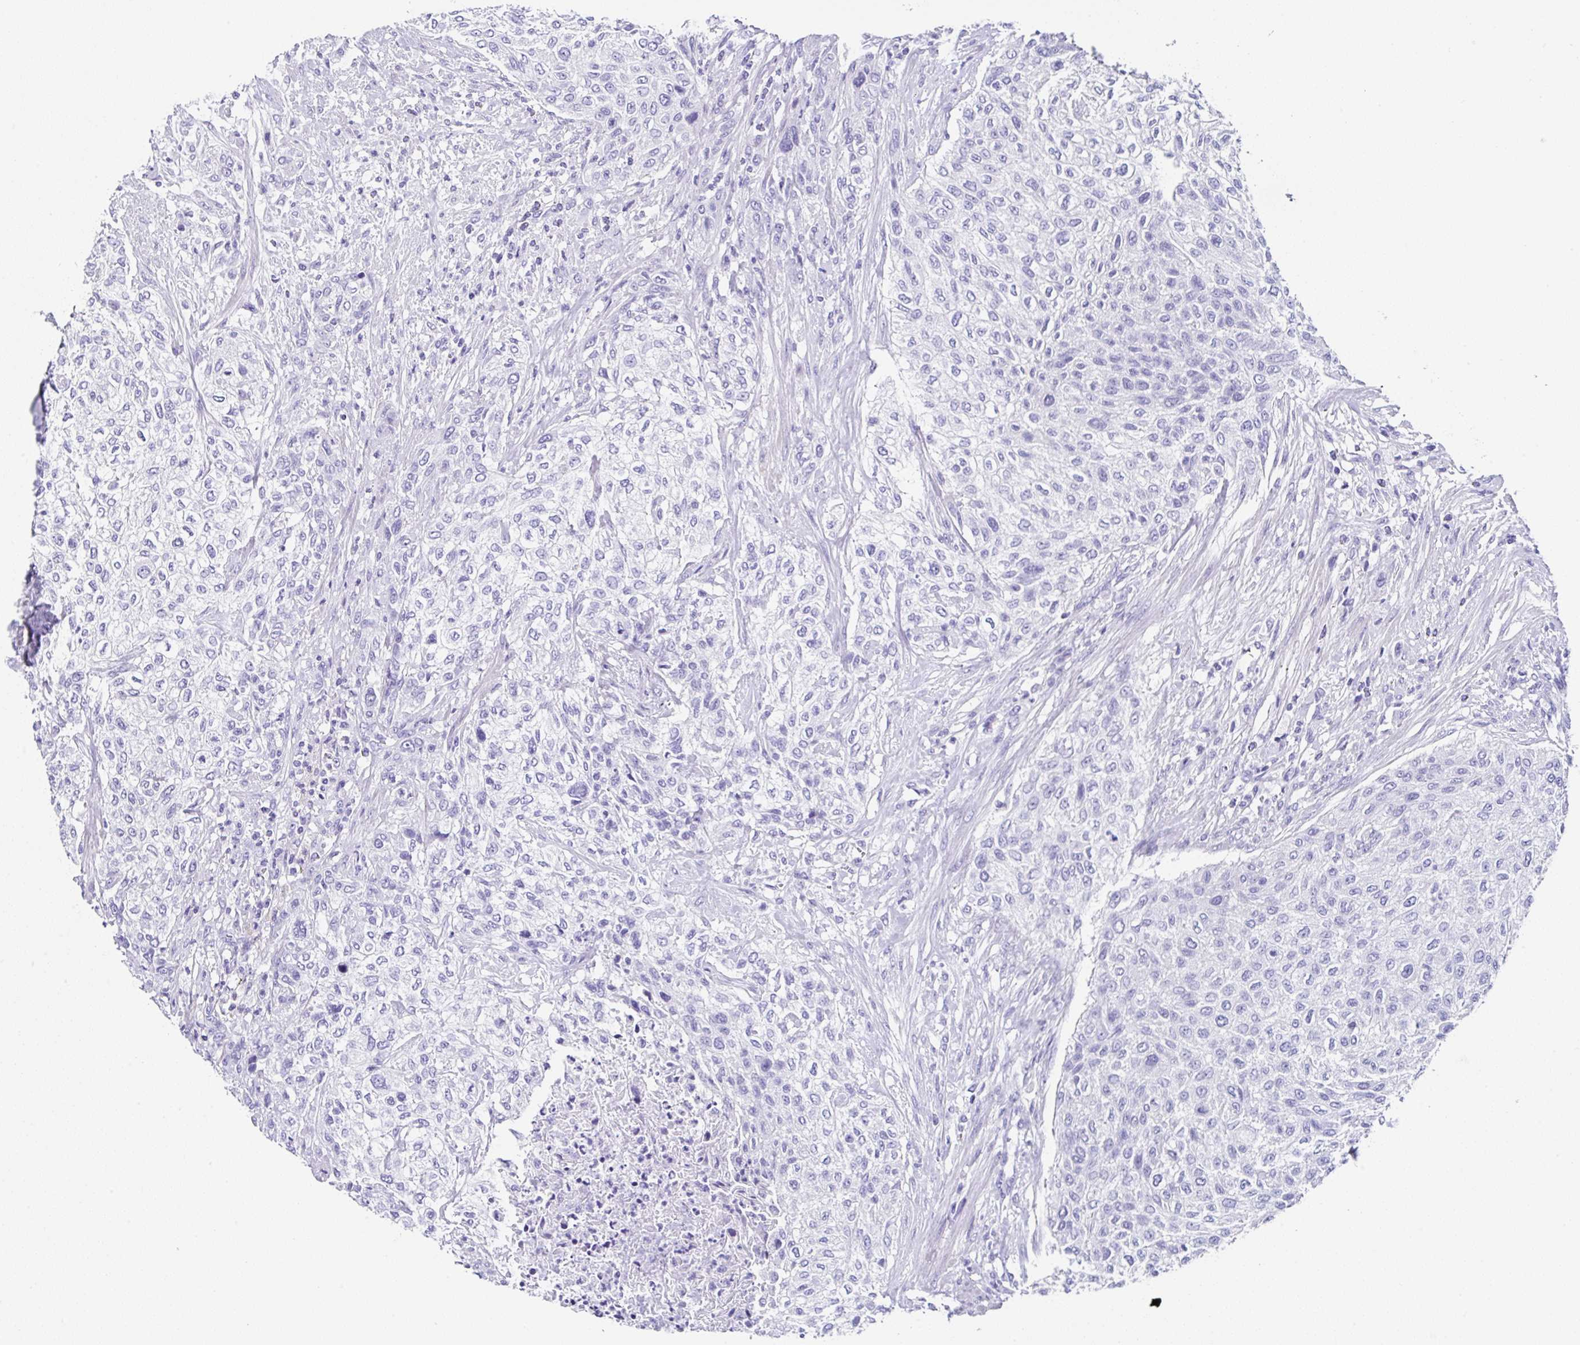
{"staining": {"intensity": "negative", "quantity": "none", "location": "none"}, "tissue": "urothelial cancer", "cell_type": "Tumor cells", "image_type": "cancer", "snomed": [{"axis": "morphology", "description": "Normal tissue, NOS"}, {"axis": "morphology", "description": "Urothelial carcinoma, NOS"}, {"axis": "topography", "description": "Urinary bladder"}, {"axis": "topography", "description": "Peripheral nerve tissue"}], "caption": "Immunohistochemistry of human urothelial cancer displays no positivity in tumor cells.", "gene": "UGT3A1", "patient": {"sex": "male", "age": 35}}